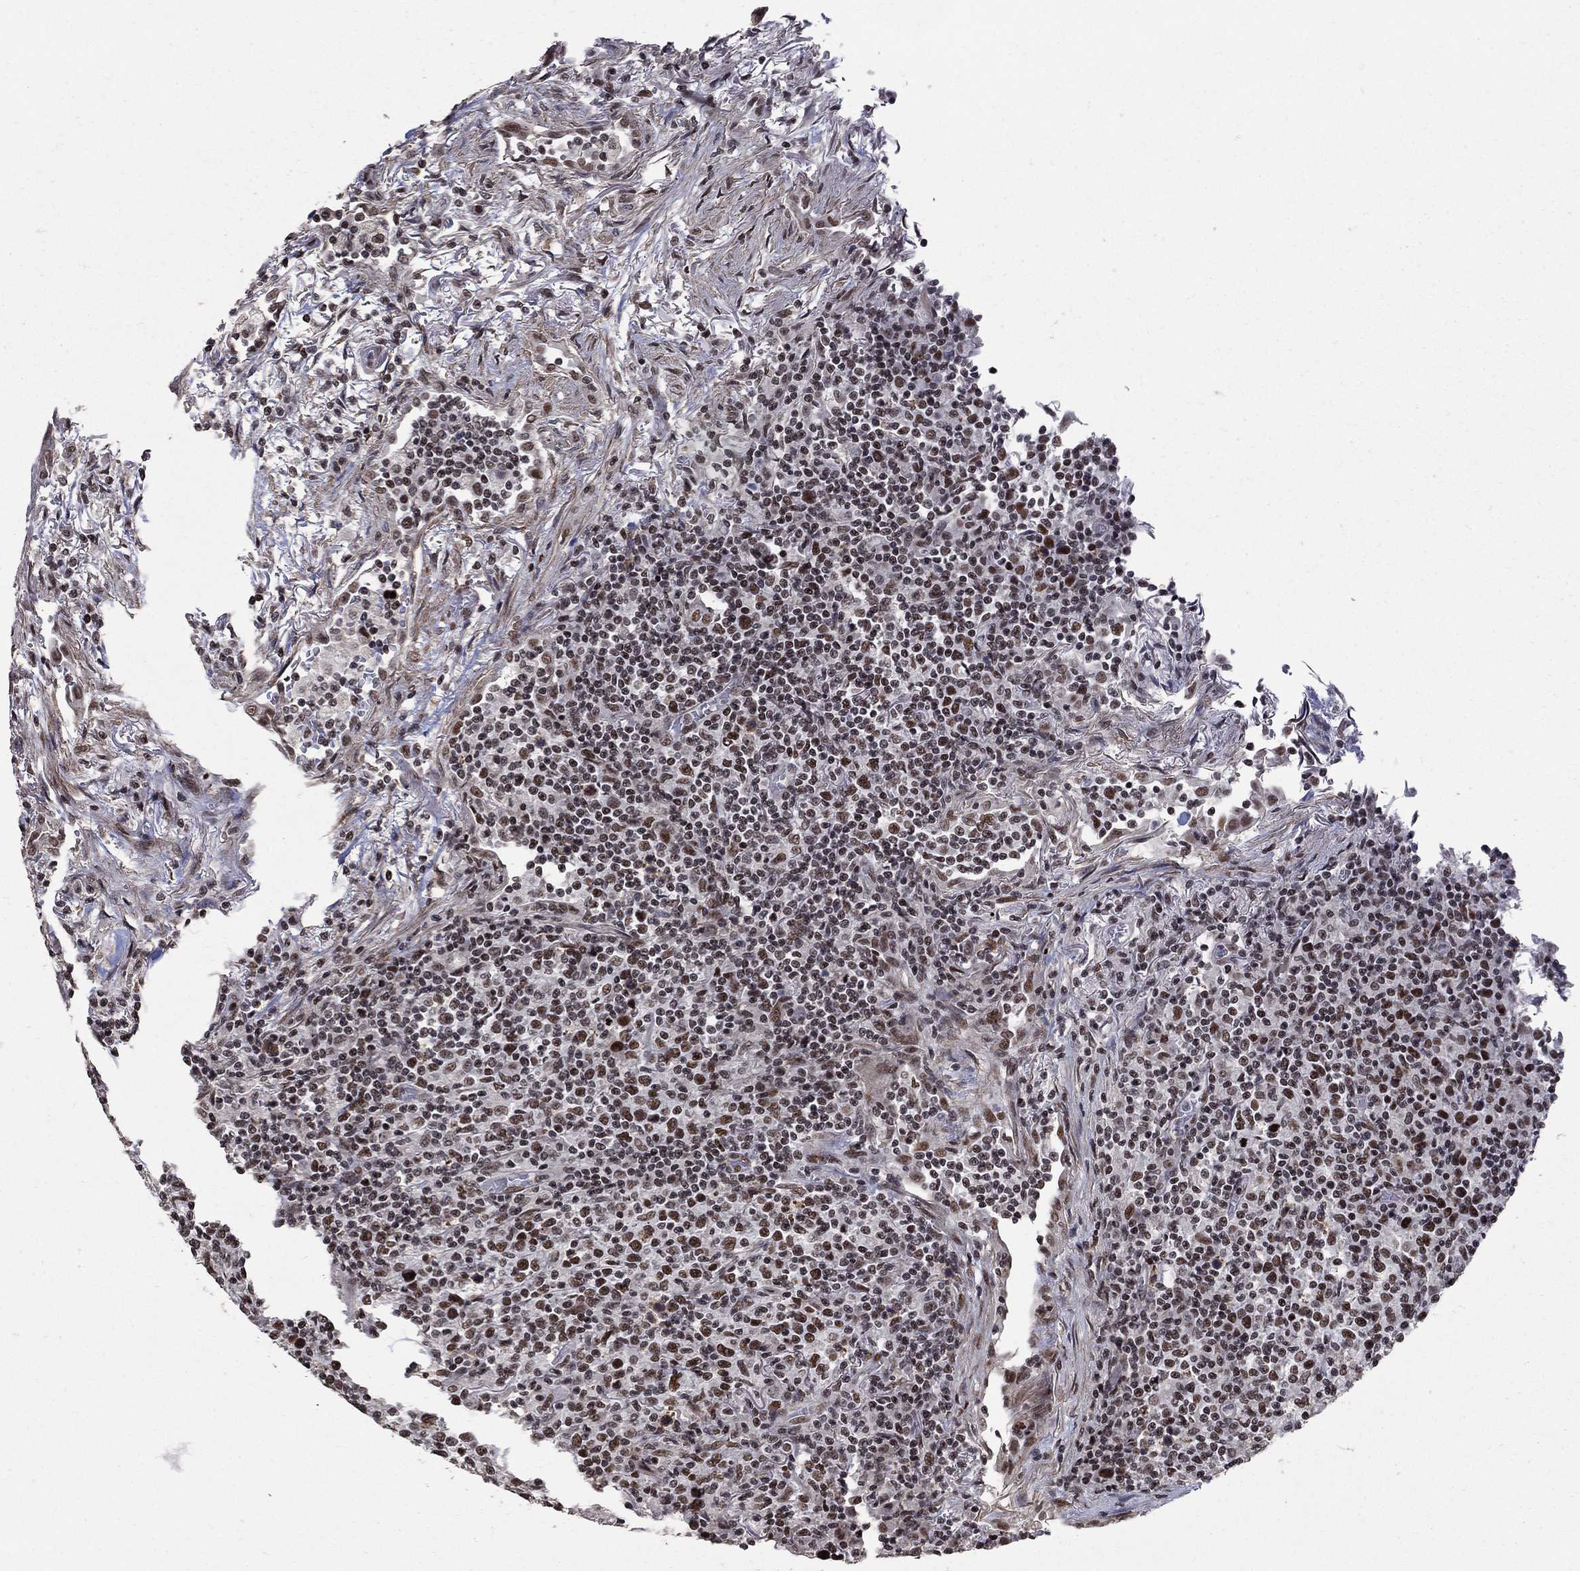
{"staining": {"intensity": "moderate", "quantity": ">75%", "location": "nuclear"}, "tissue": "lymphoma", "cell_type": "Tumor cells", "image_type": "cancer", "snomed": [{"axis": "morphology", "description": "Malignant lymphoma, non-Hodgkin's type, High grade"}, {"axis": "topography", "description": "Lung"}], "caption": "High-magnification brightfield microscopy of malignant lymphoma, non-Hodgkin's type (high-grade) stained with DAB (brown) and counterstained with hematoxylin (blue). tumor cells exhibit moderate nuclear positivity is appreciated in approximately>75% of cells.", "gene": "PNISR", "patient": {"sex": "male", "age": 79}}